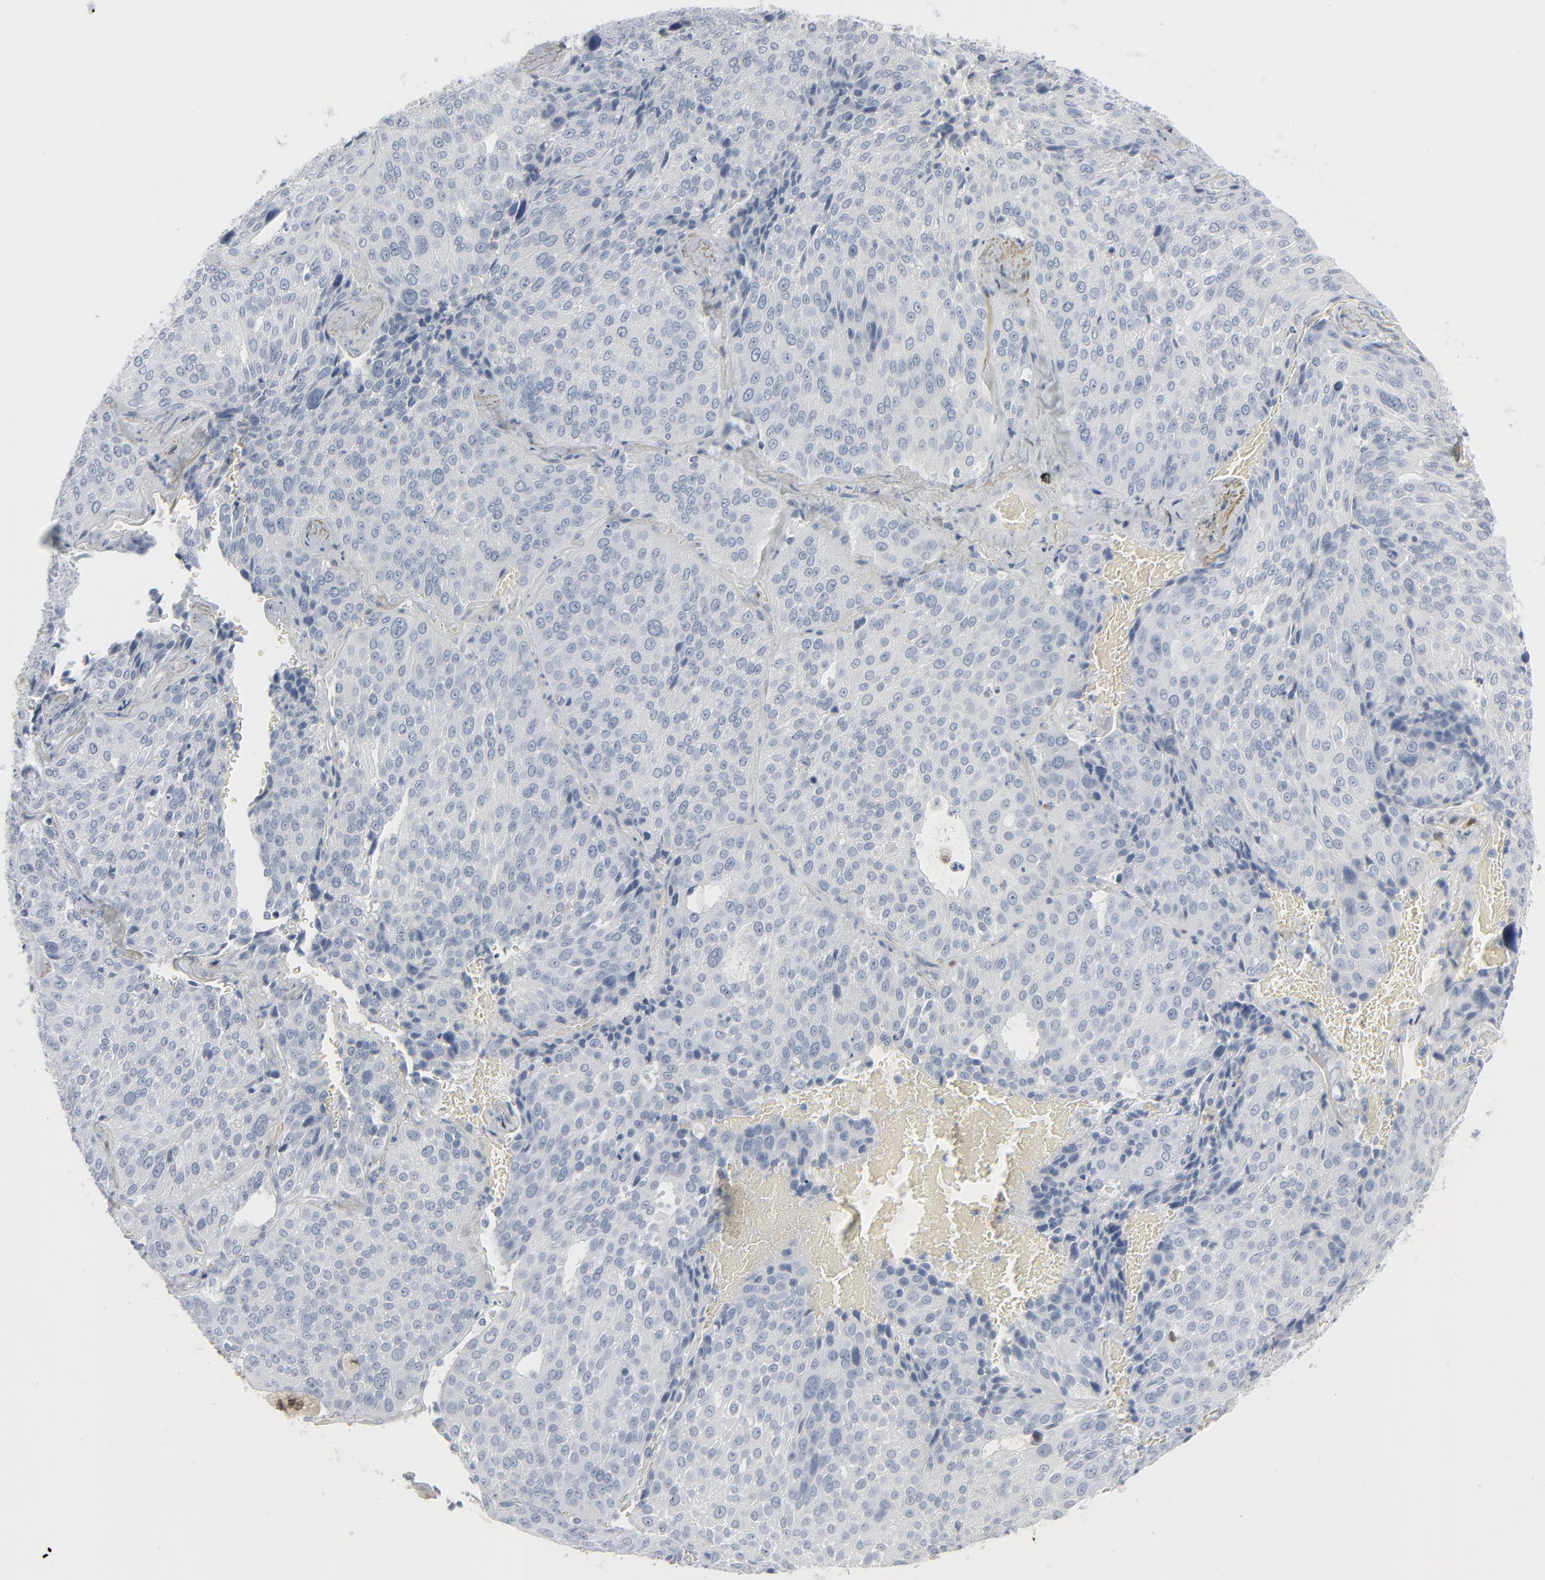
{"staining": {"intensity": "negative", "quantity": "none", "location": "none"}, "tissue": "lung cancer", "cell_type": "Tumor cells", "image_type": "cancer", "snomed": [{"axis": "morphology", "description": "Squamous cell carcinoma, NOS"}, {"axis": "topography", "description": "Lung"}], "caption": "This is a image of immunohistochemistry (IHC) staining of squamous cell carcinoma (lung), which shows no positivity in tumor cells.", "gene": "MITF", "patient": {"sex": "male", "age": 54}}